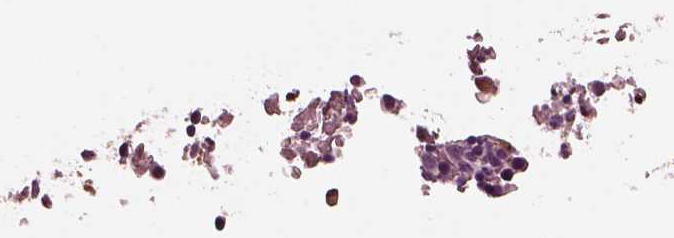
{"staining": {"intensity": "weak", "quantity": "<25%", "location": "cytoplasmic/membranous"}, "tissue": "bone marrow", "cell_type": "Hematopoietic cells", "image_type": "normal", "snomed": [{"axis": "morphology", "description": "Normal tissue, NOS"}, {"axis": "topography", "description": "Bone marrow"}], "caption": "A micrograph of bone marrow stained for a protein shows no brown staining in hematopoietic cells. (Brightfield microscopy of DAB immunohistochemistry at high magnification).", "gene": "SLAMF8", "patient": {"sex": "male", "age": 72}}